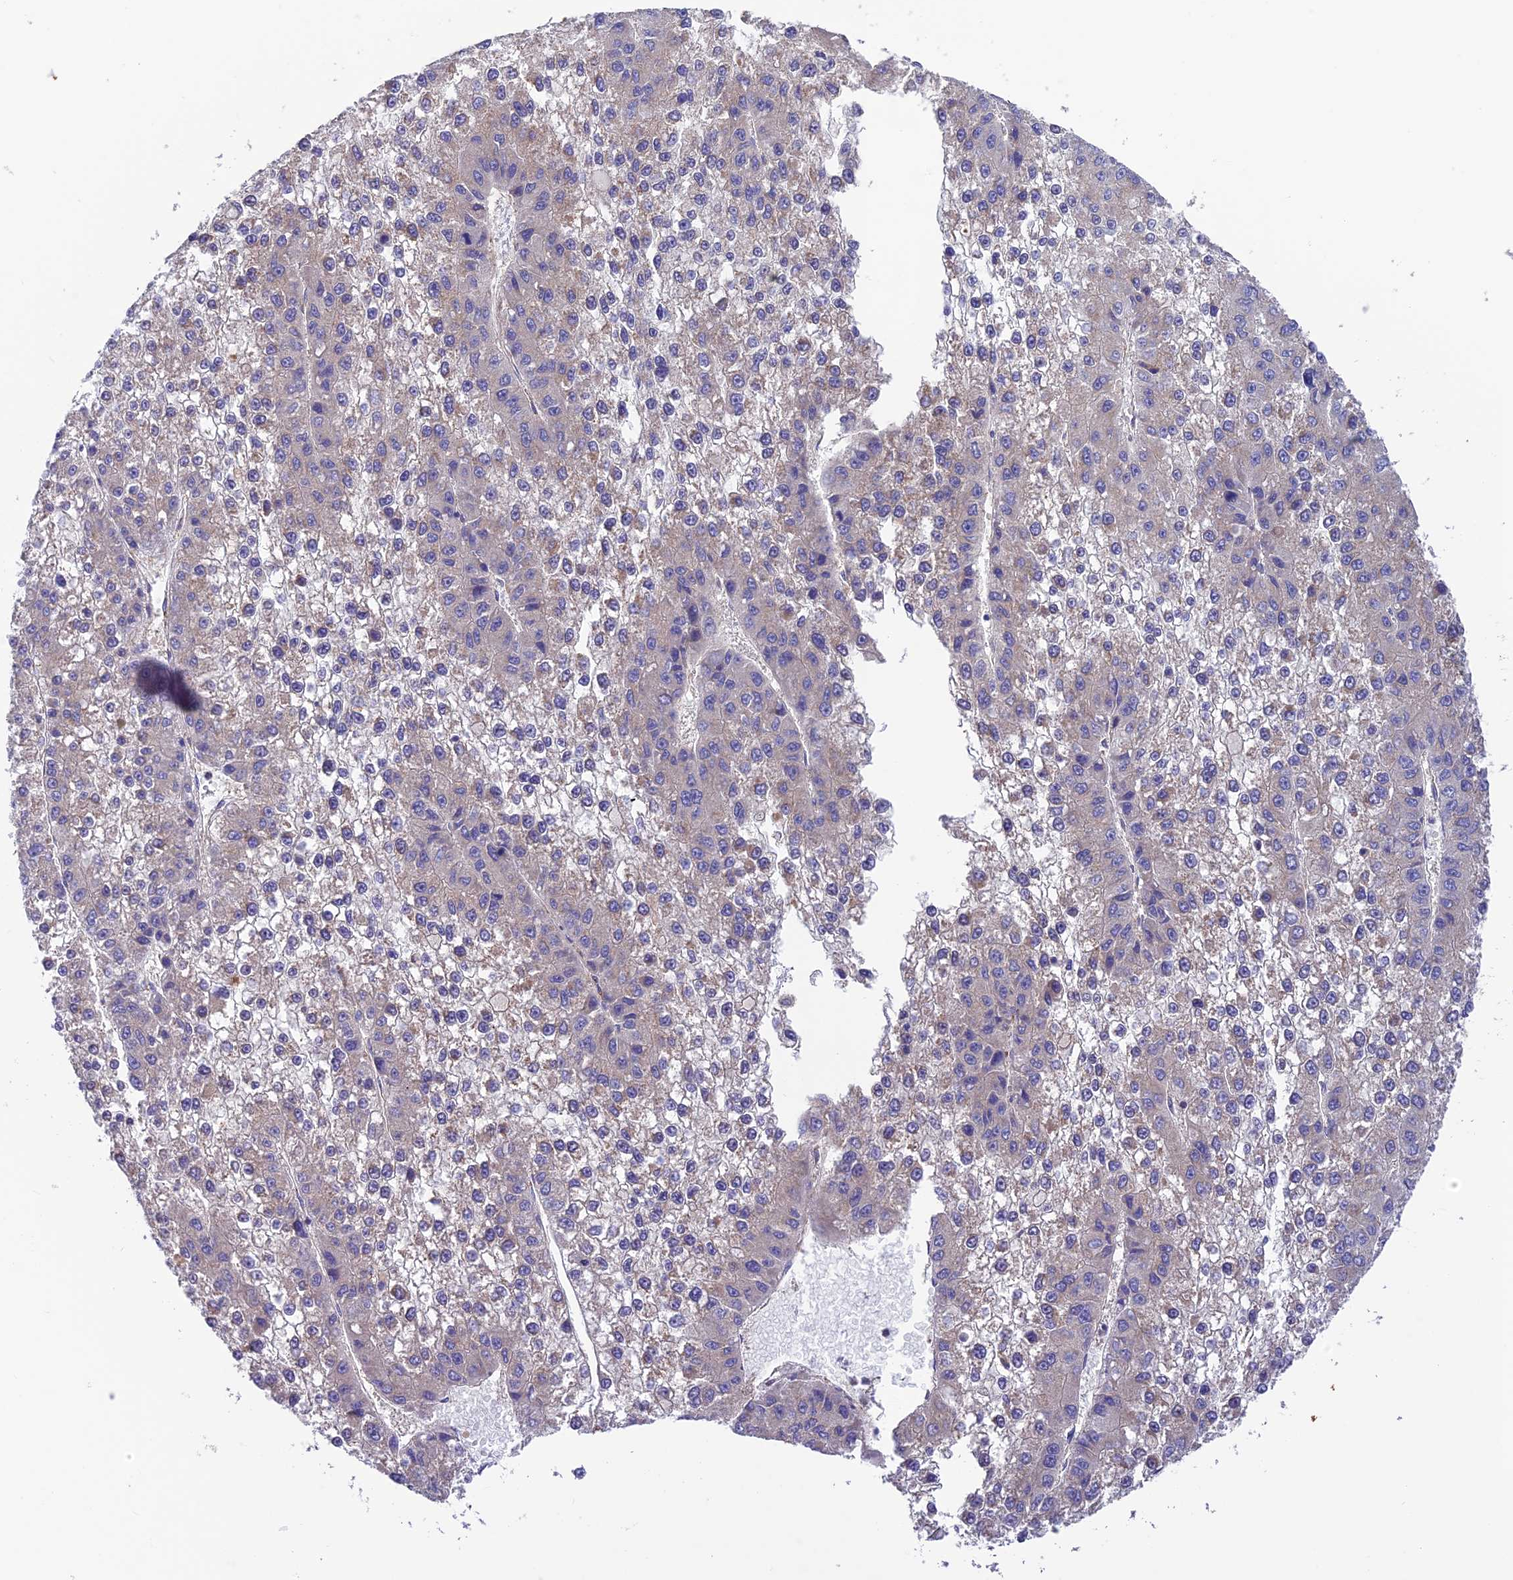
{"staining": {"intensity": "negative", "quantity": "none", "location": "none"}, "tissue": "liver cancer", "cell_type": "Tumor cells", "image_type": "cancer", "snomed": [{"axis": "morphology", "description": "Carcinoma, Hepatocellular, NOS"}, {"axis": "topography", "description": "Liver"}], "caption": "Immunohistochemistry (IHC) photomicrograph of human liver cancer (hepatocellular carcinoma) stained for a protein (brown), which displays no staining in tumor cells.", "gene": "VPS16", "patient": {"sex": "female", "age": 73}}